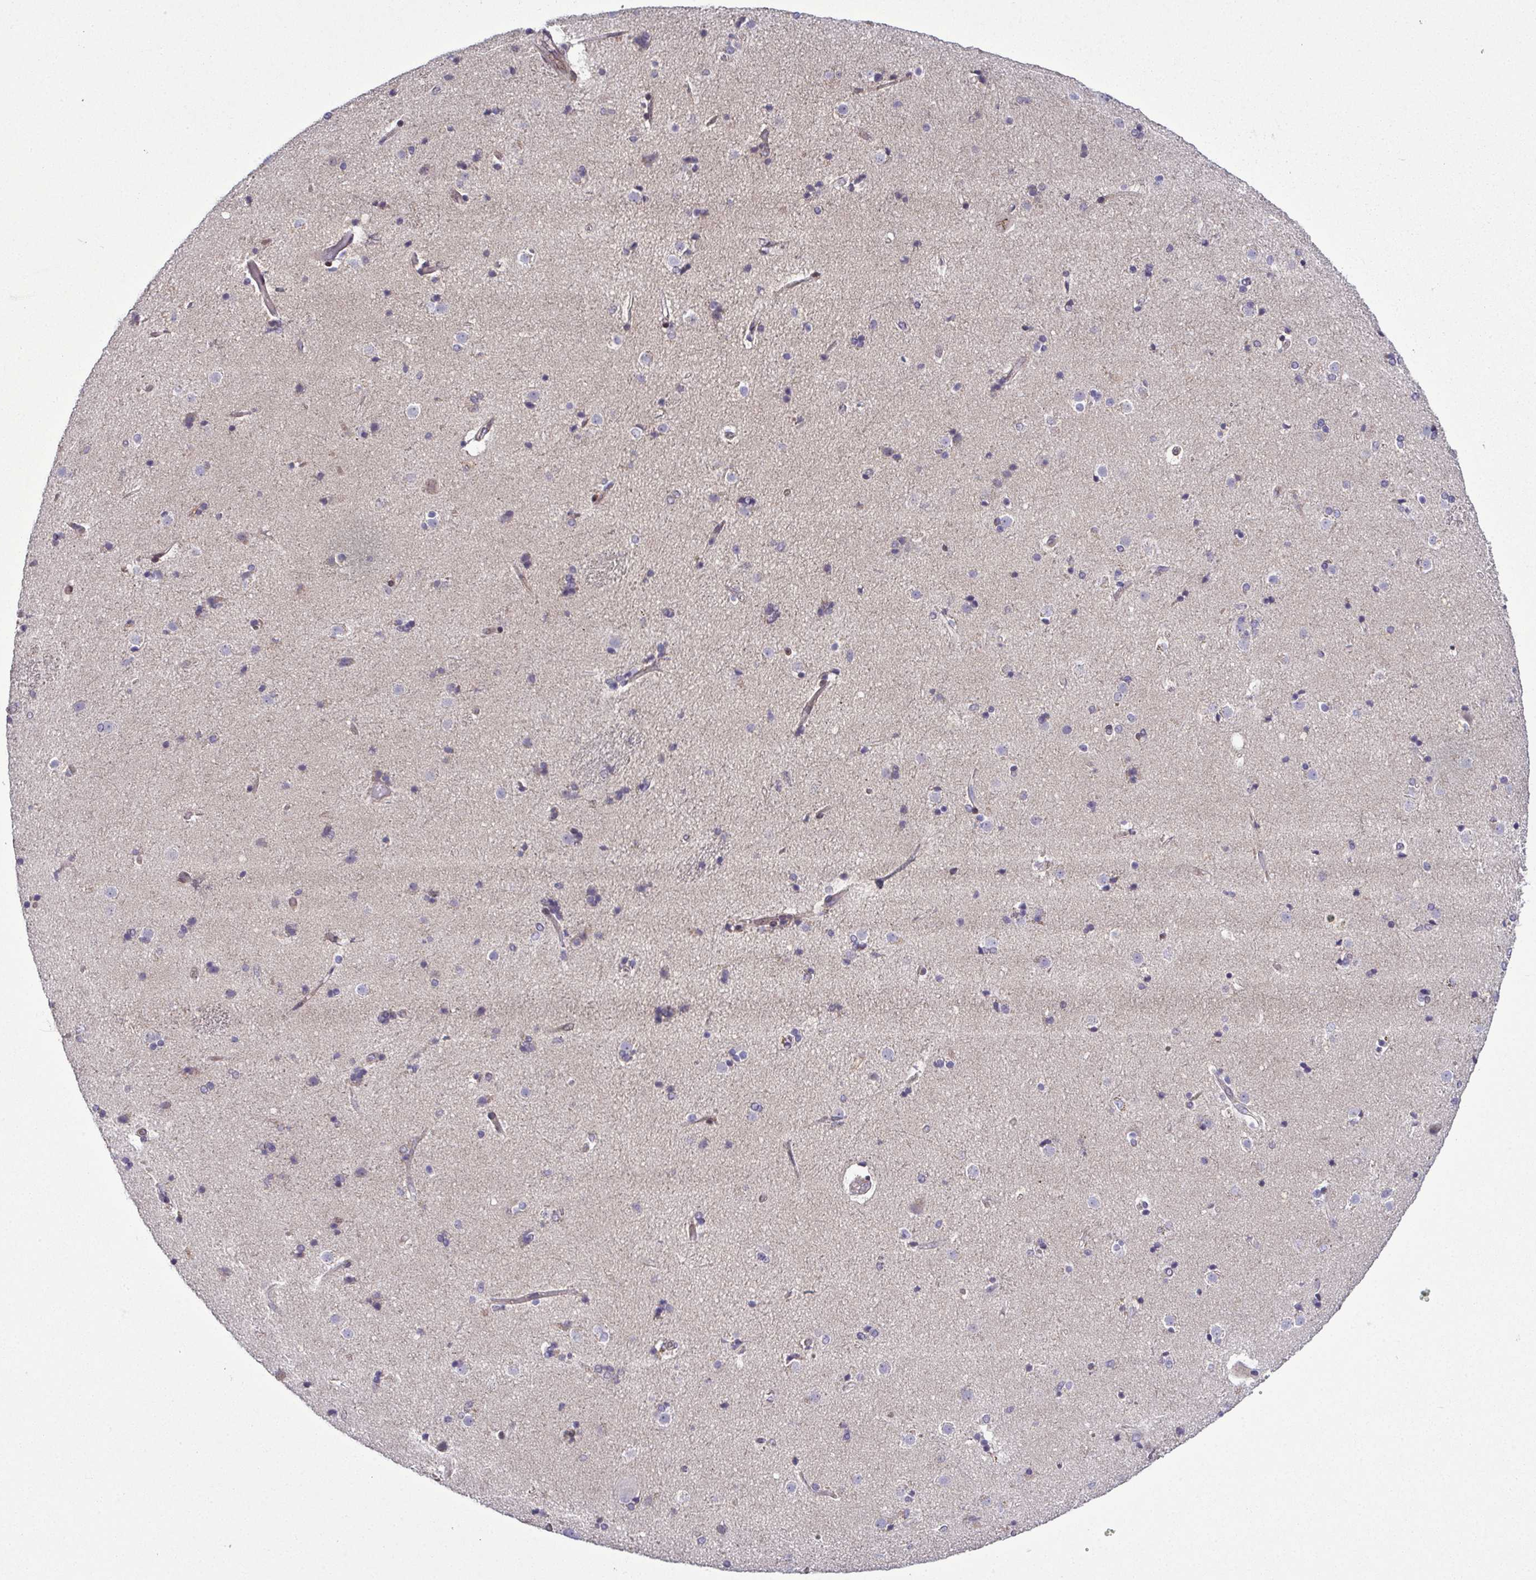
{"staining": {"intensity": "negative", "quantity": "none", "location": "none"}, "tissue": "caudate", "cell_type": "Glial cells", "image_type": "normal", "snomed": [{"axis": "morphology", "description": "Normal tissue, NOS"}, {"axis": "topography", "description": "Lateral ventricle wall"}], "caption": "High magnification brightfield microscopy of benign caudate stained with DAB (3,3'-diaminobenzidine) (brown) and counterstained with hematoxylin (blue): glial cells show no significant expression. (IHC, brightfield microscopy, high magnification).", "gene": "ODF1", "patient": {"sex": "female", "age": 71}}